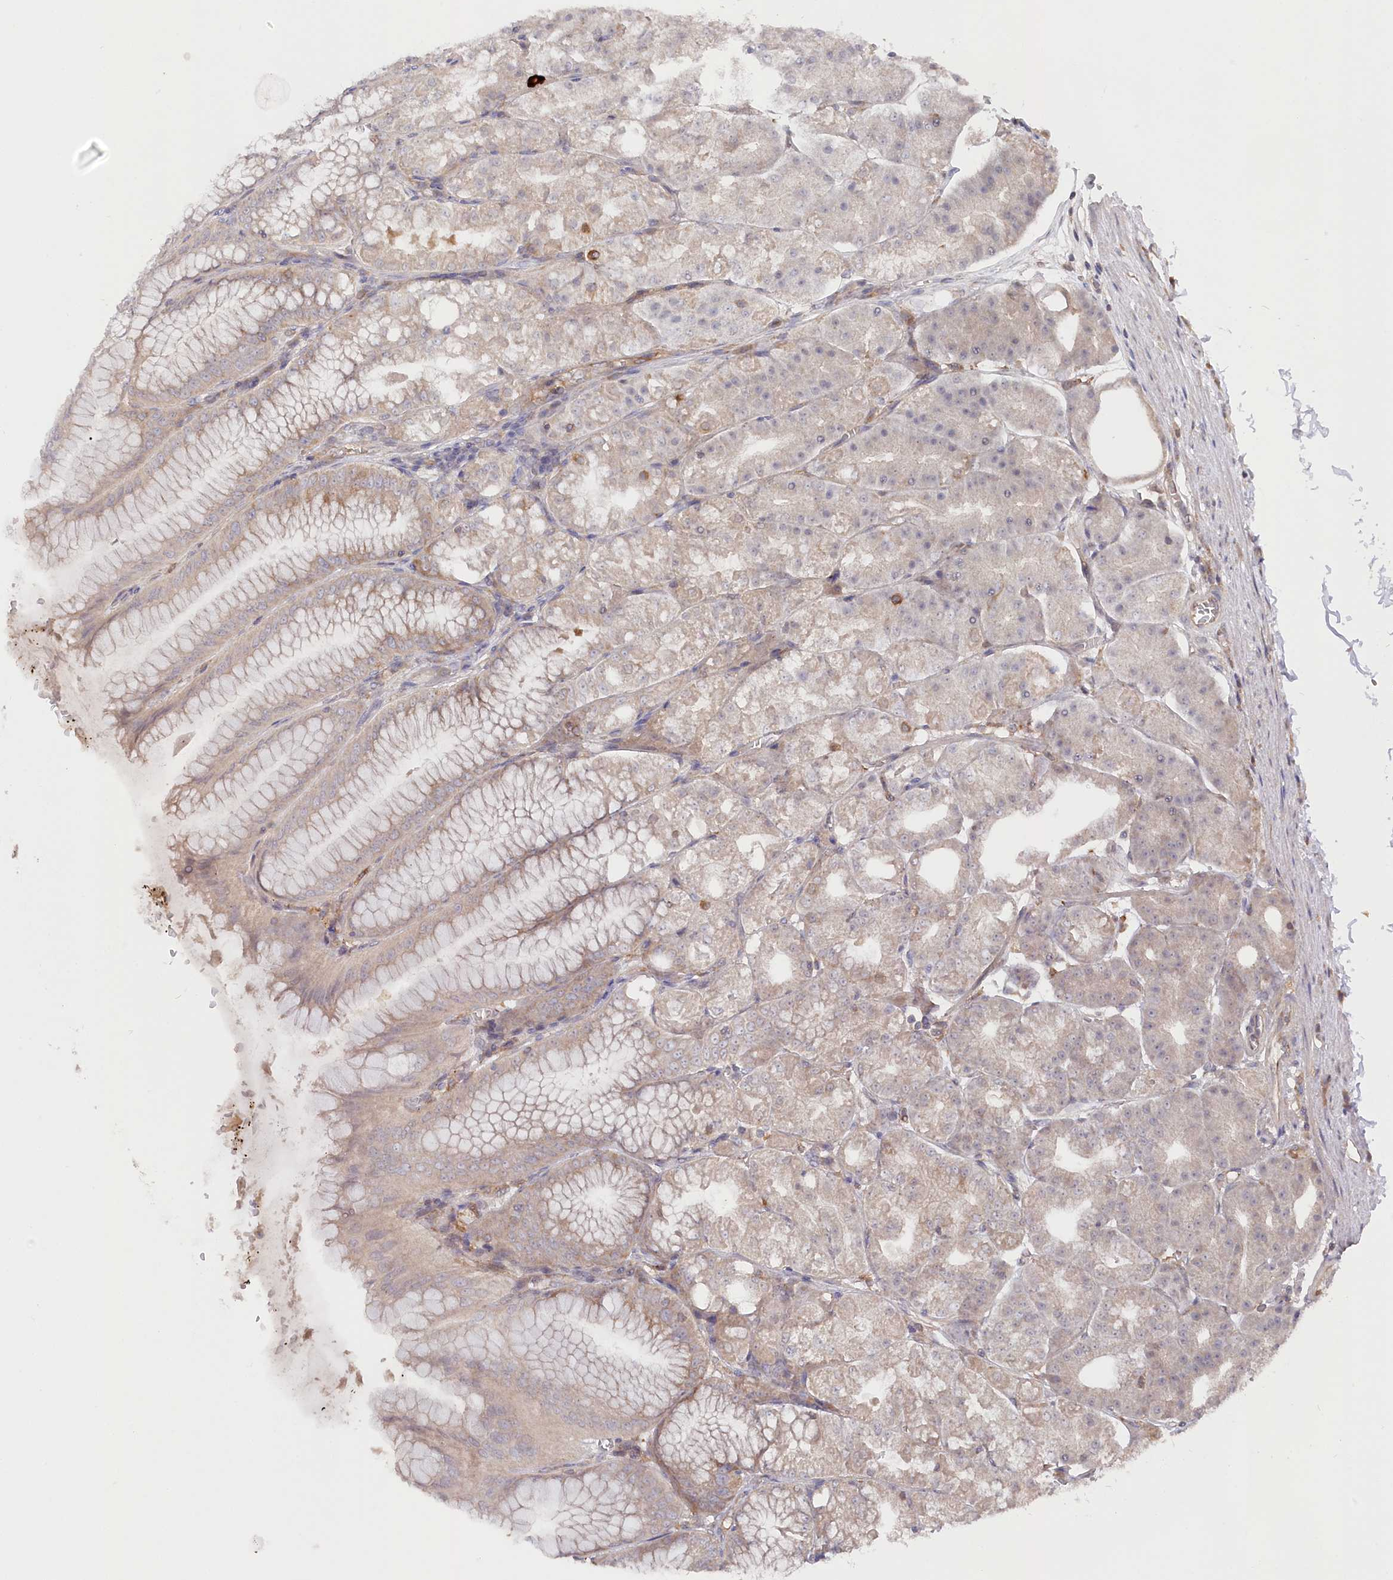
{"staining": {"intensity": "moderate", "quantity": ">75%", "location": "cytoplasmic/membranous"}, "tissue": "stomach", "cell_type": "Glandular cells", "image_type": "normal", "snomed": [{"axis": "morphology", "description": "Normal tissue, NOS"}, {"axis": "topography", "description": "Stomach, lower"}], "caption": "This is an image of IHC staining of unremarkable stomach, which shows moderate staining in the cytoplasmic/membranous of glandular cells.", "gene": "PPP1R21", "patient": {"sex": "male", "age": 71}}